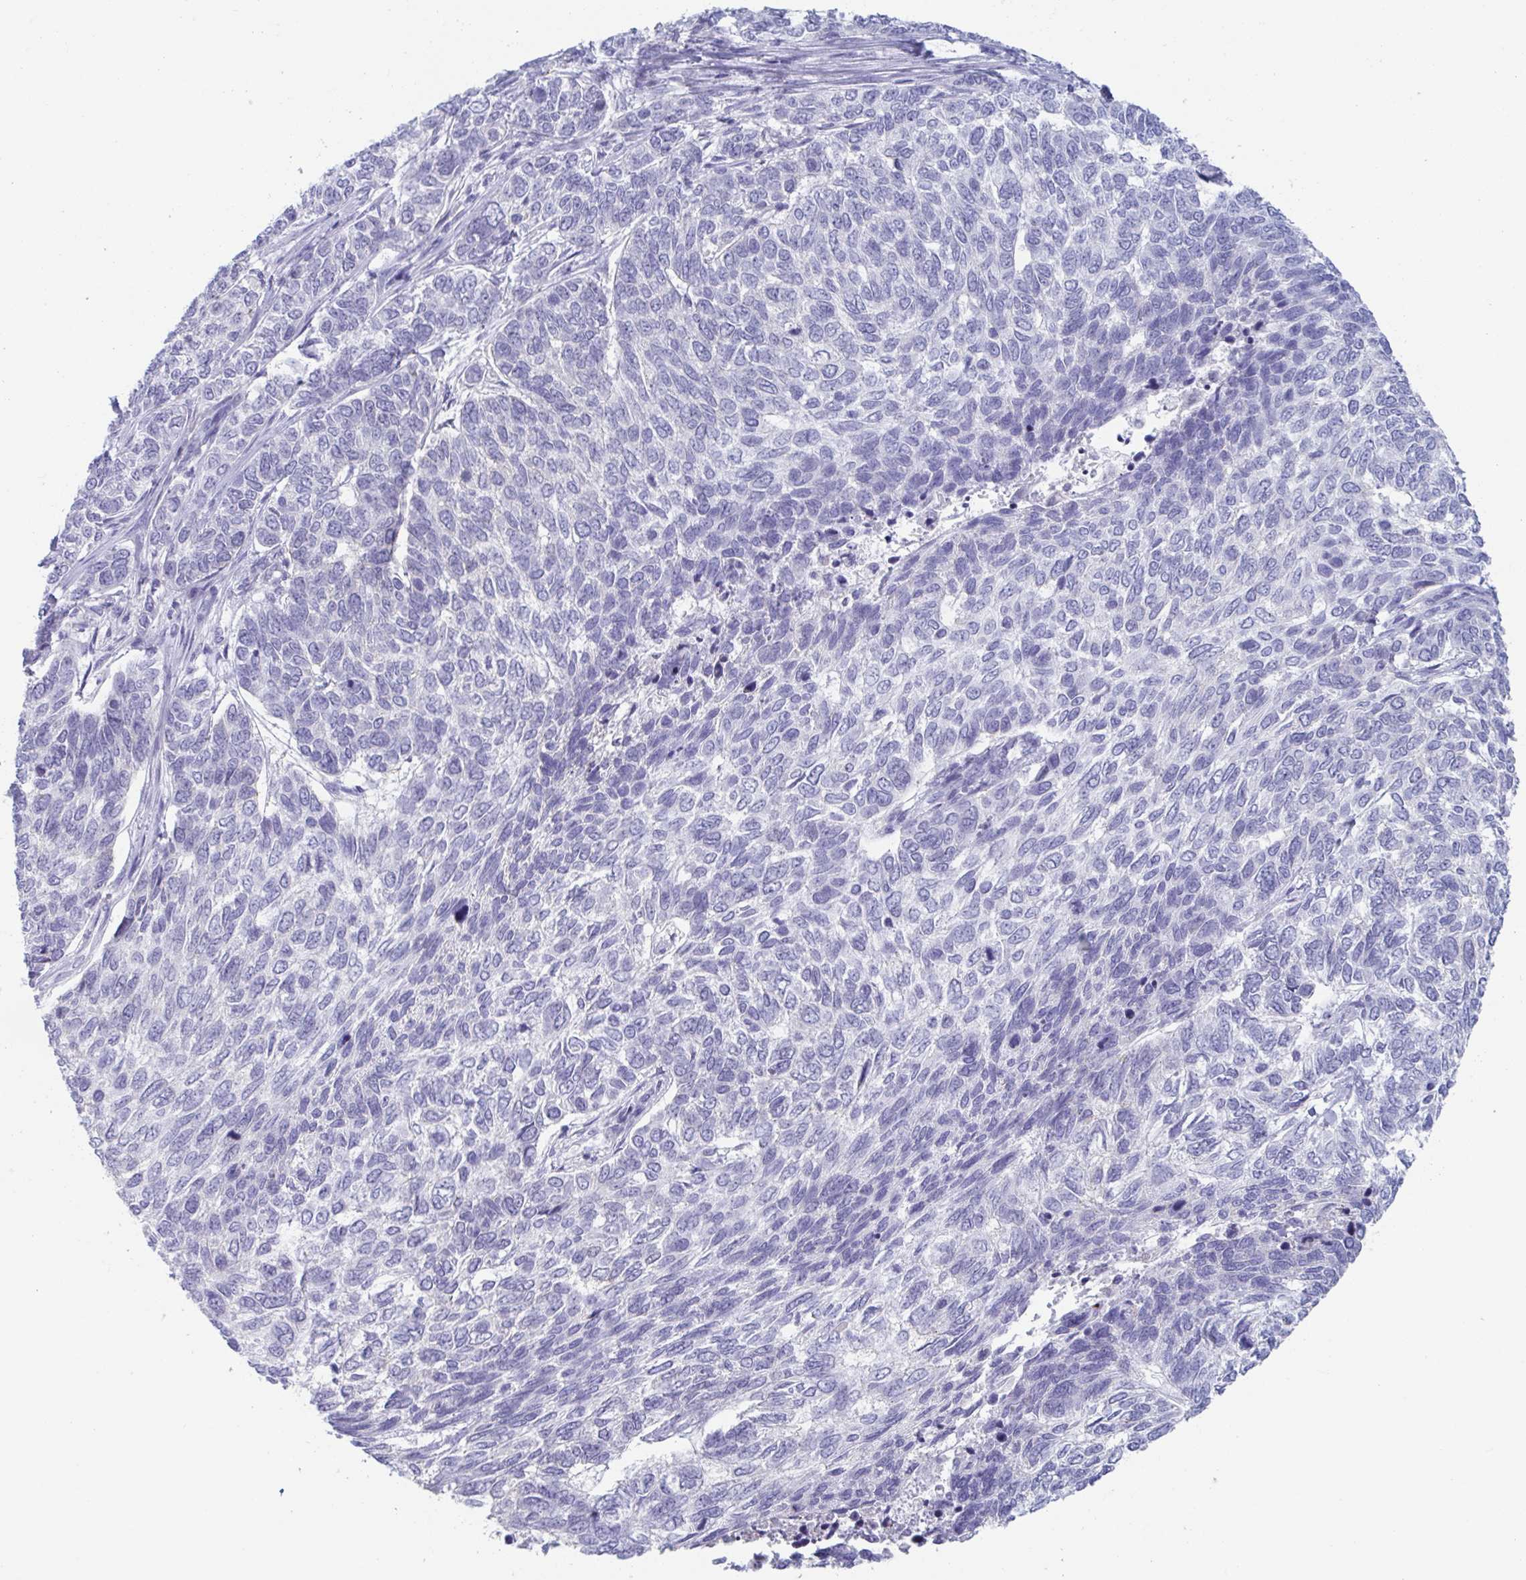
{"staining": {"intensity": "negative", "quantity": "none", "location": "none"}, "tissue": "skin cancer", "cell_type": "Tumor cells", "image_type": "cancer", "snomed": [{"axis": "morphology", "description": "Basal cell carcinoma"}, {"axis": "topography", "description": "Skin"}], "caption": "Basal cell carcinoma (skin) stained for a protein using IHC demonstrates no staining tumor cells.", "gene": "CYP4F11", "patient": {"sex": "female", "age": 65}}